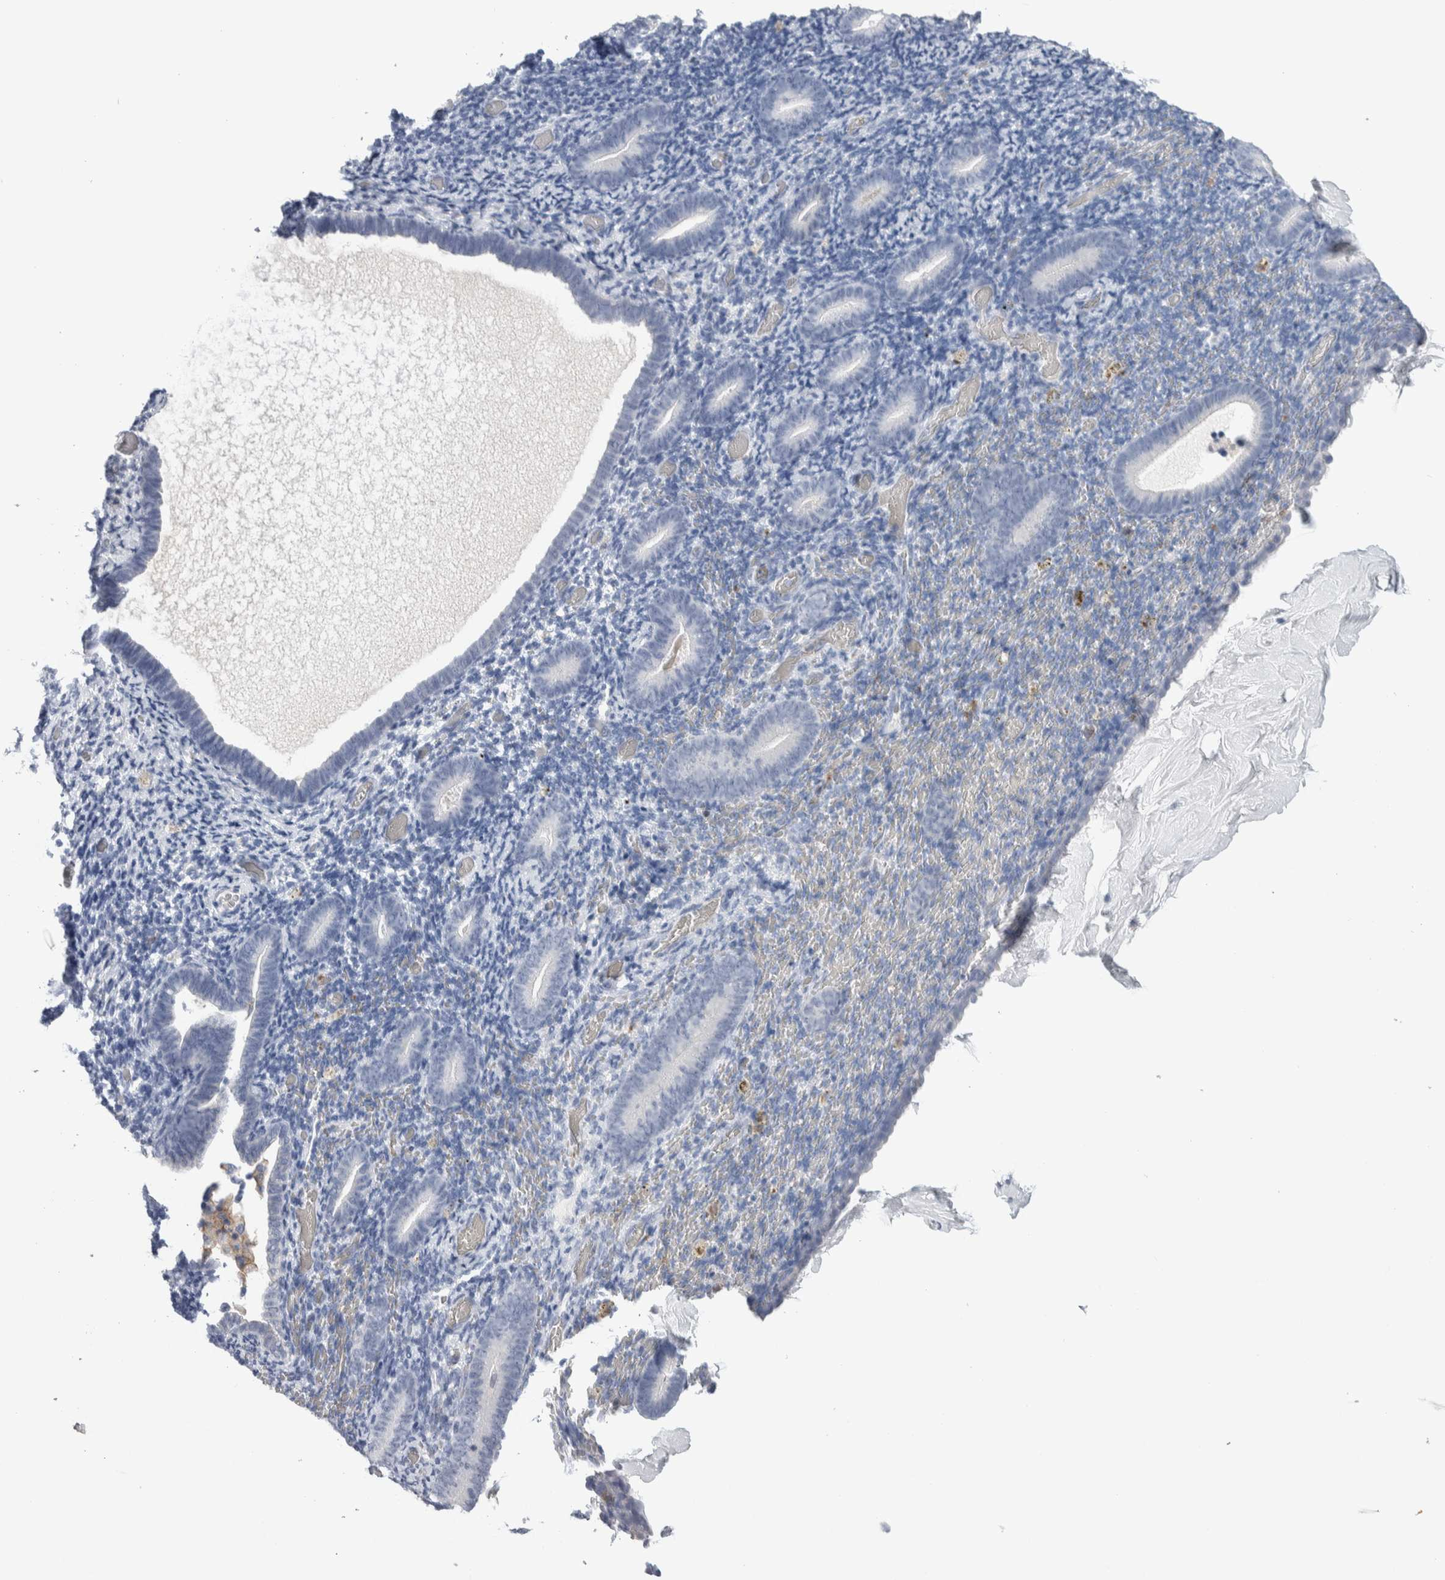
{"staining": {"intensity": "negative", "quantity": "none", "location": "none"}, "tissue": "endometrium", "cell_type": "Cells in endometrial stroma", "image_type": "normal", "snomed": [{"axis": "morphology", "description": "Normal tissue, NOS"}, {"axis": "topography", "description": "Endometrium"}], "caption": "A photomicrograph of endometrium stained for a protein shows no brown staining in cells in endometrial stroma.", "gene": "LURAP1L", "patient": {"sex": "female", "age": 51}}